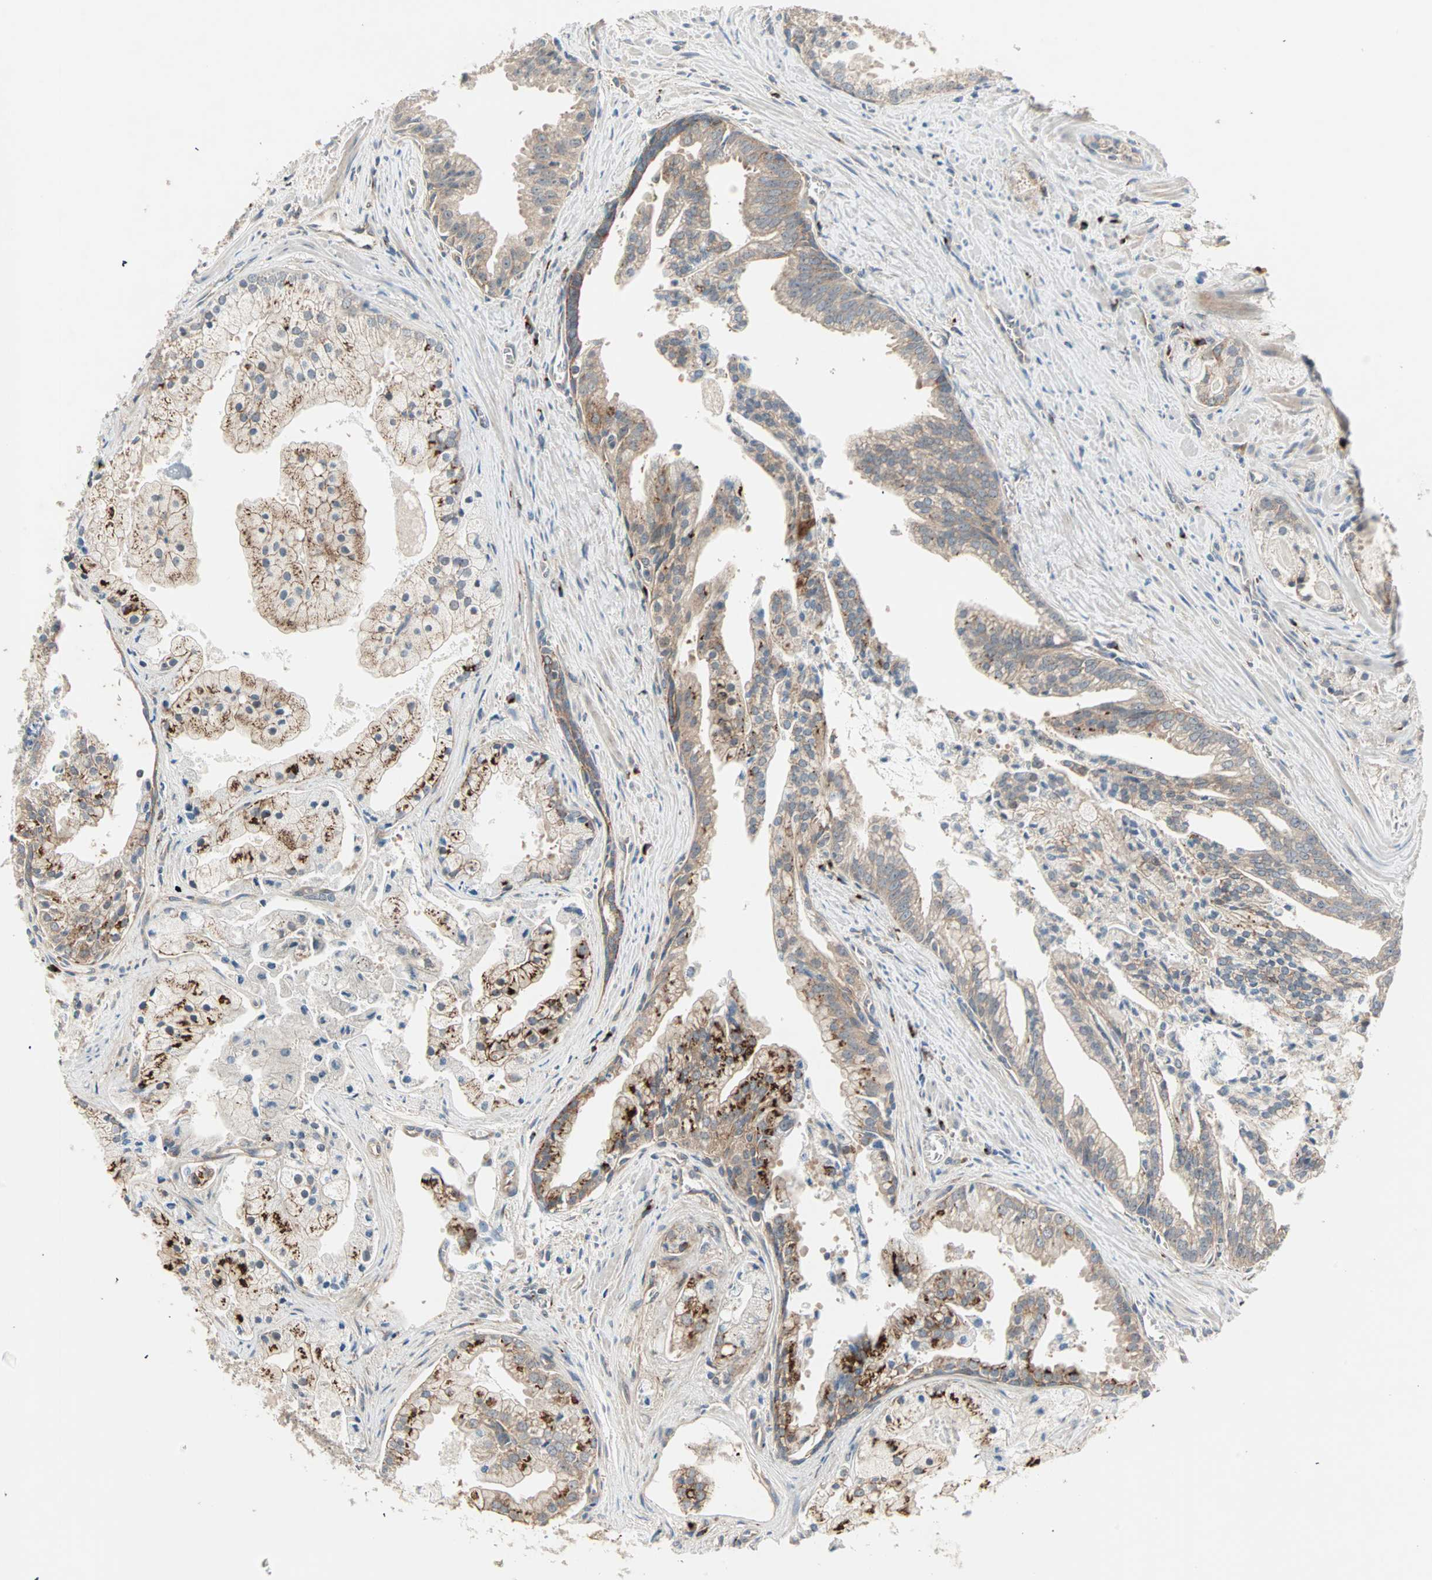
{"staining": {"intensity": "moderate", "quantity": ">75%", "location": "cytoplasmic/membranous"}, "tissue": "prostate cancer", "cell_type": "Tumor cells", "image_type": "cancer", "snomed": [{"axis": "morphology", "description": "Adenocarcinoma, High grade"}, {"axis": "topography", "description": "Prostate"}], "caption": "Protein expression analysis of human prostate adenocarcinoma (high-grade) reveals moderate cytoplasmic/membranous expression in approximately >75% of tumor cells.", "gene": "PDE8A", "patient": {"sex": "male", "age": 67}}